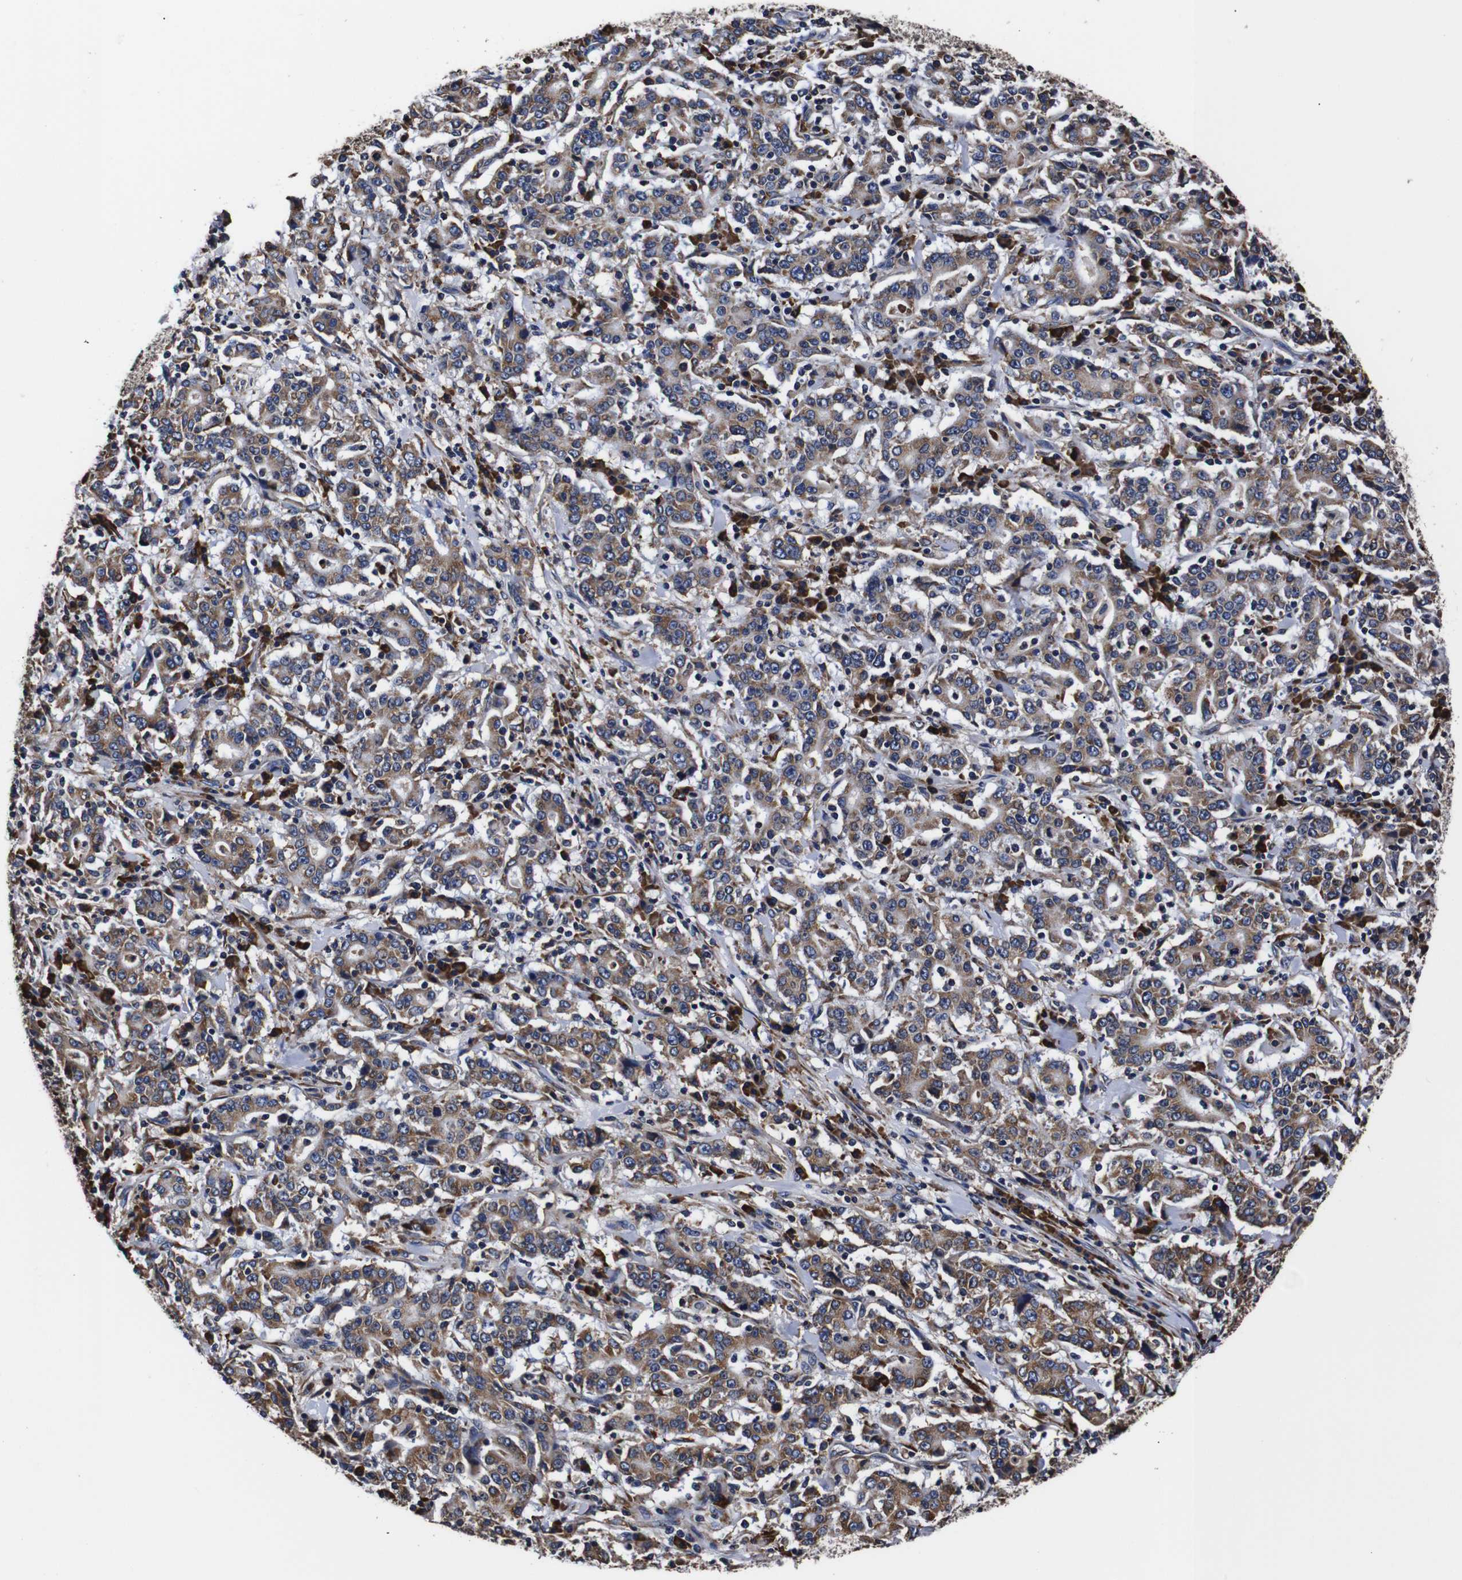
{"staining": {"intensity": "moderate", "quantity": ">75%", "location": "cytoplasmic/membranous"}, "tissue": "stomach cancer", "cell_type": "Tumor cells", "image_type": "cancer", "snomed": [{"axis": "morphology", "description": "Normal tissue, NOS"}, {"axis": "morphology", "description": "Adenocarcinoma, NOS"}, {"axis": "topography", "description": "Stomach, upper"}, {"axis": "topography", "description": "Stomach"}], "caption": "Stomach adenocarcinoma stained with a brown dye shows moderate cytoplasmic/membranous positive staining in approximately >75% of tumor cells.", "gene": "PPIB", "patient": {"sex": "male", "age": 59}}